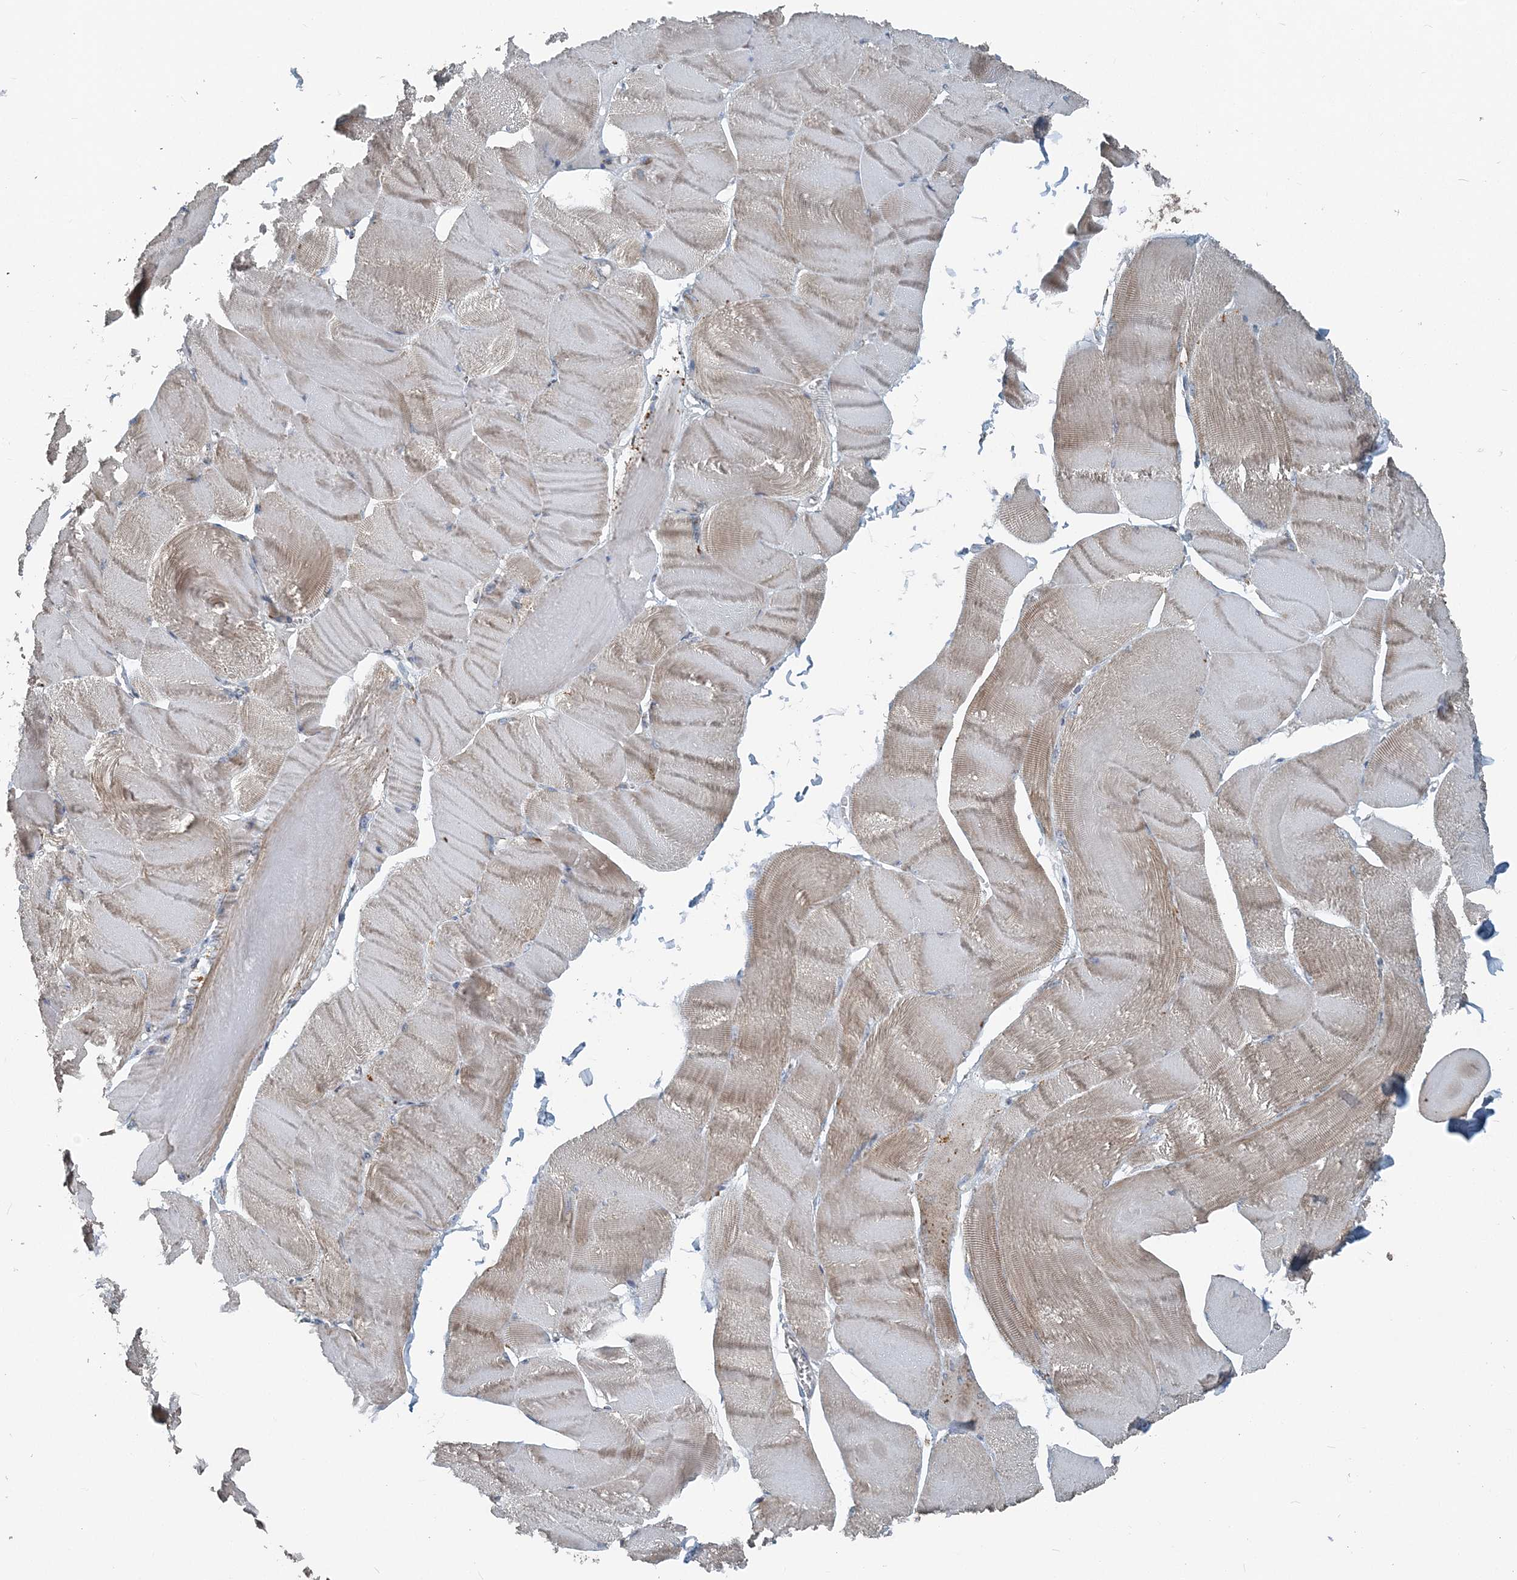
{"staining": {"intensity": "moderate", "quantity": "25%-75%", "location": "cytoplasmic/membranous"}, "tissue": "skeletal muscle", "cell_type": "Myocytes", "image_type": "normal", "snomed": [{"axis": "morphology", "description": "Normal tissue, NOS"}, {"axis": "morphology", "description": "Basal cell carcinoma"}, {"axis": "topography", "description": "Skeletal muscle"}], "caption": "IHC micrograph of benign human skeletal muscle stained for a protein (brown), which demonstrates medium levels of moderate cytoplasmic/membranous staining in about 25%-75% of myocytes.", "gene": "SUCLG1", "patient": {"sex": "female", "age": 64}}